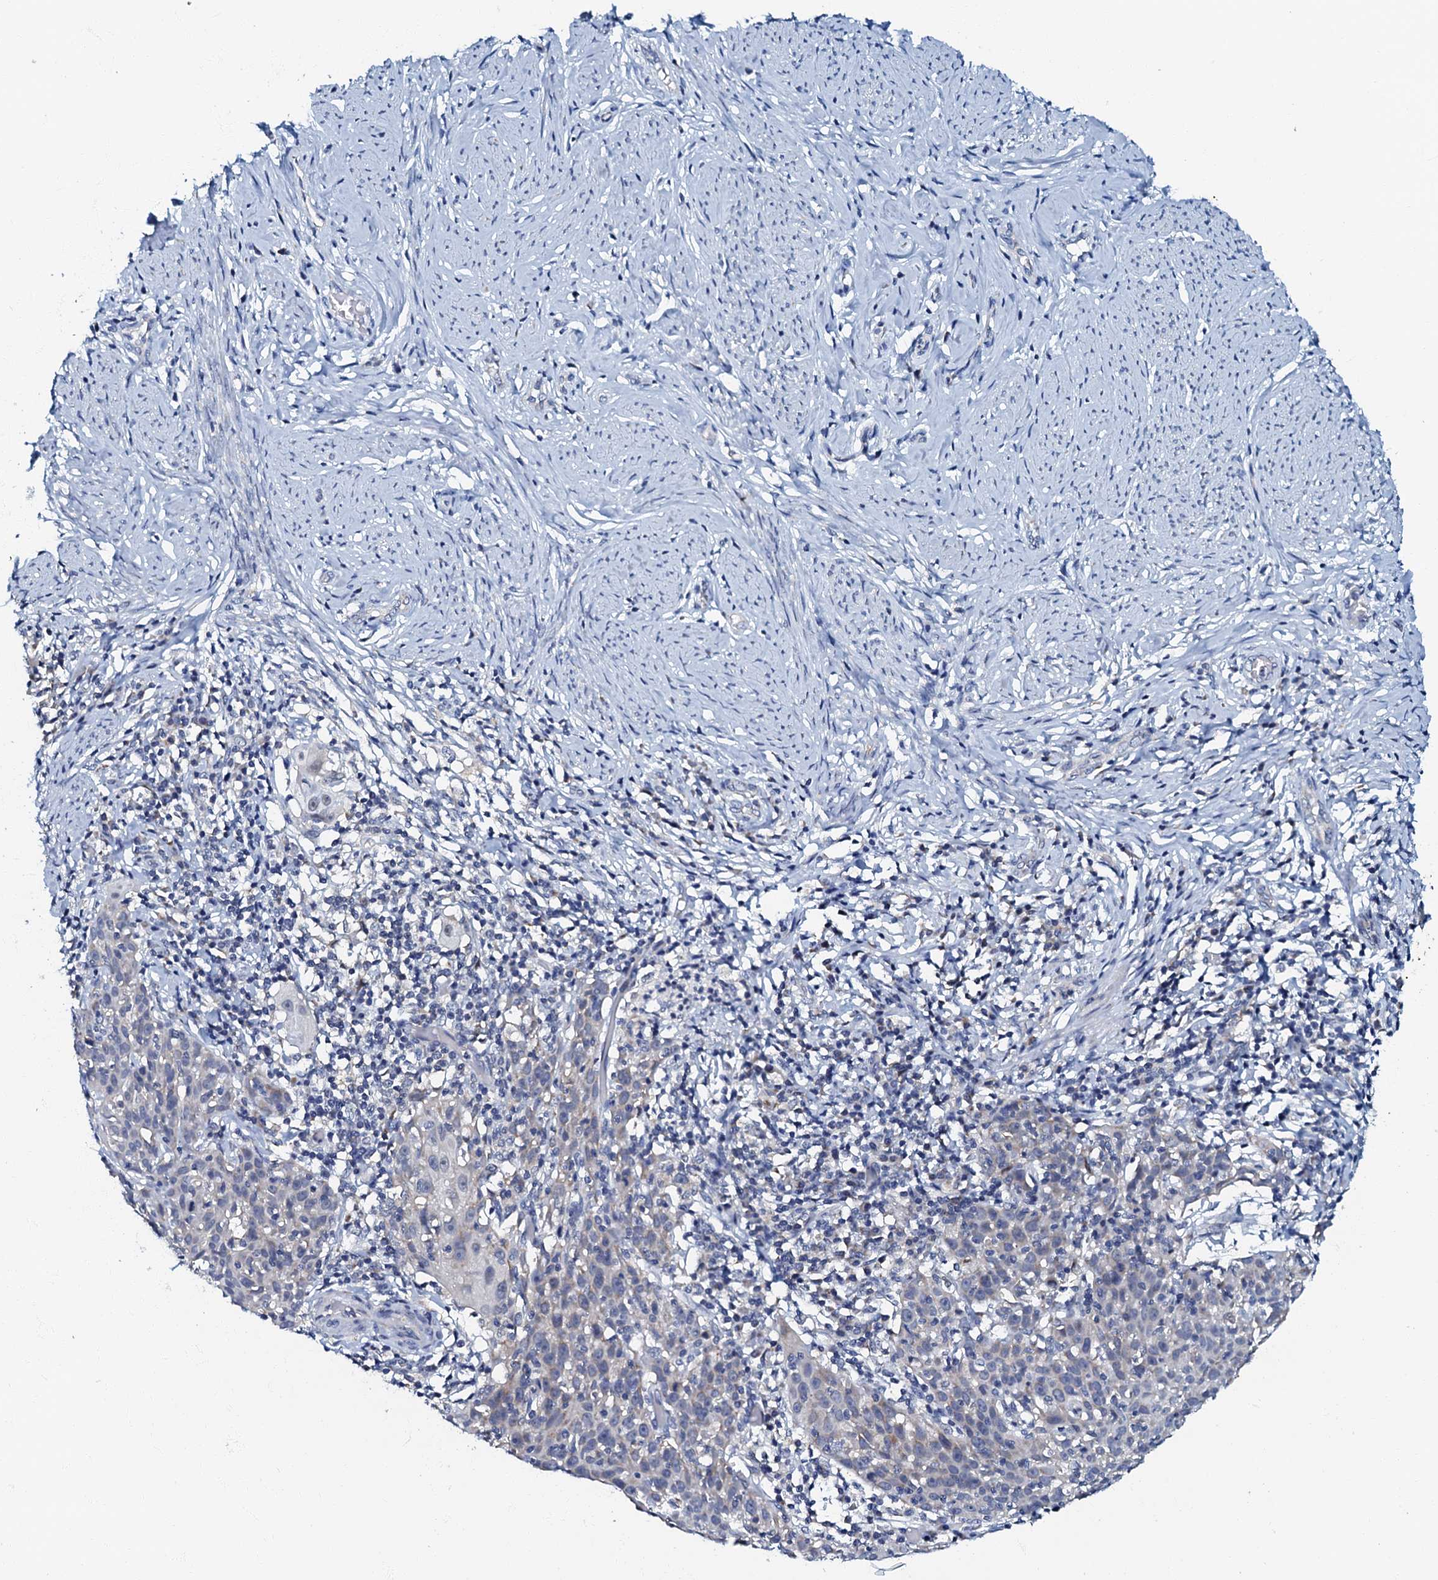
{"staining": {"intensity": "weak", "quantity": "25%-75%", "location": "cytoplasmic/membranous"}, "tissue": "cervical cancer", "cell_type": "Tumor cells", "image_type": "cancer", "snomed": [{"axis": "morphology", "description": "Squamous cell carcinoma, NOS"}, {"axis": "topography", "description": "Cervix"}], "caption": "A low amount of weak cytoplasmic/membranous staining is appreciated in approximately 25%-75% of tumor cells in cervical cancer tissue. (DAB IHC with brightfield microscopy, high magnification).", "gene": "MRPL51", "patient": {"sex": "female", "age": 50}}